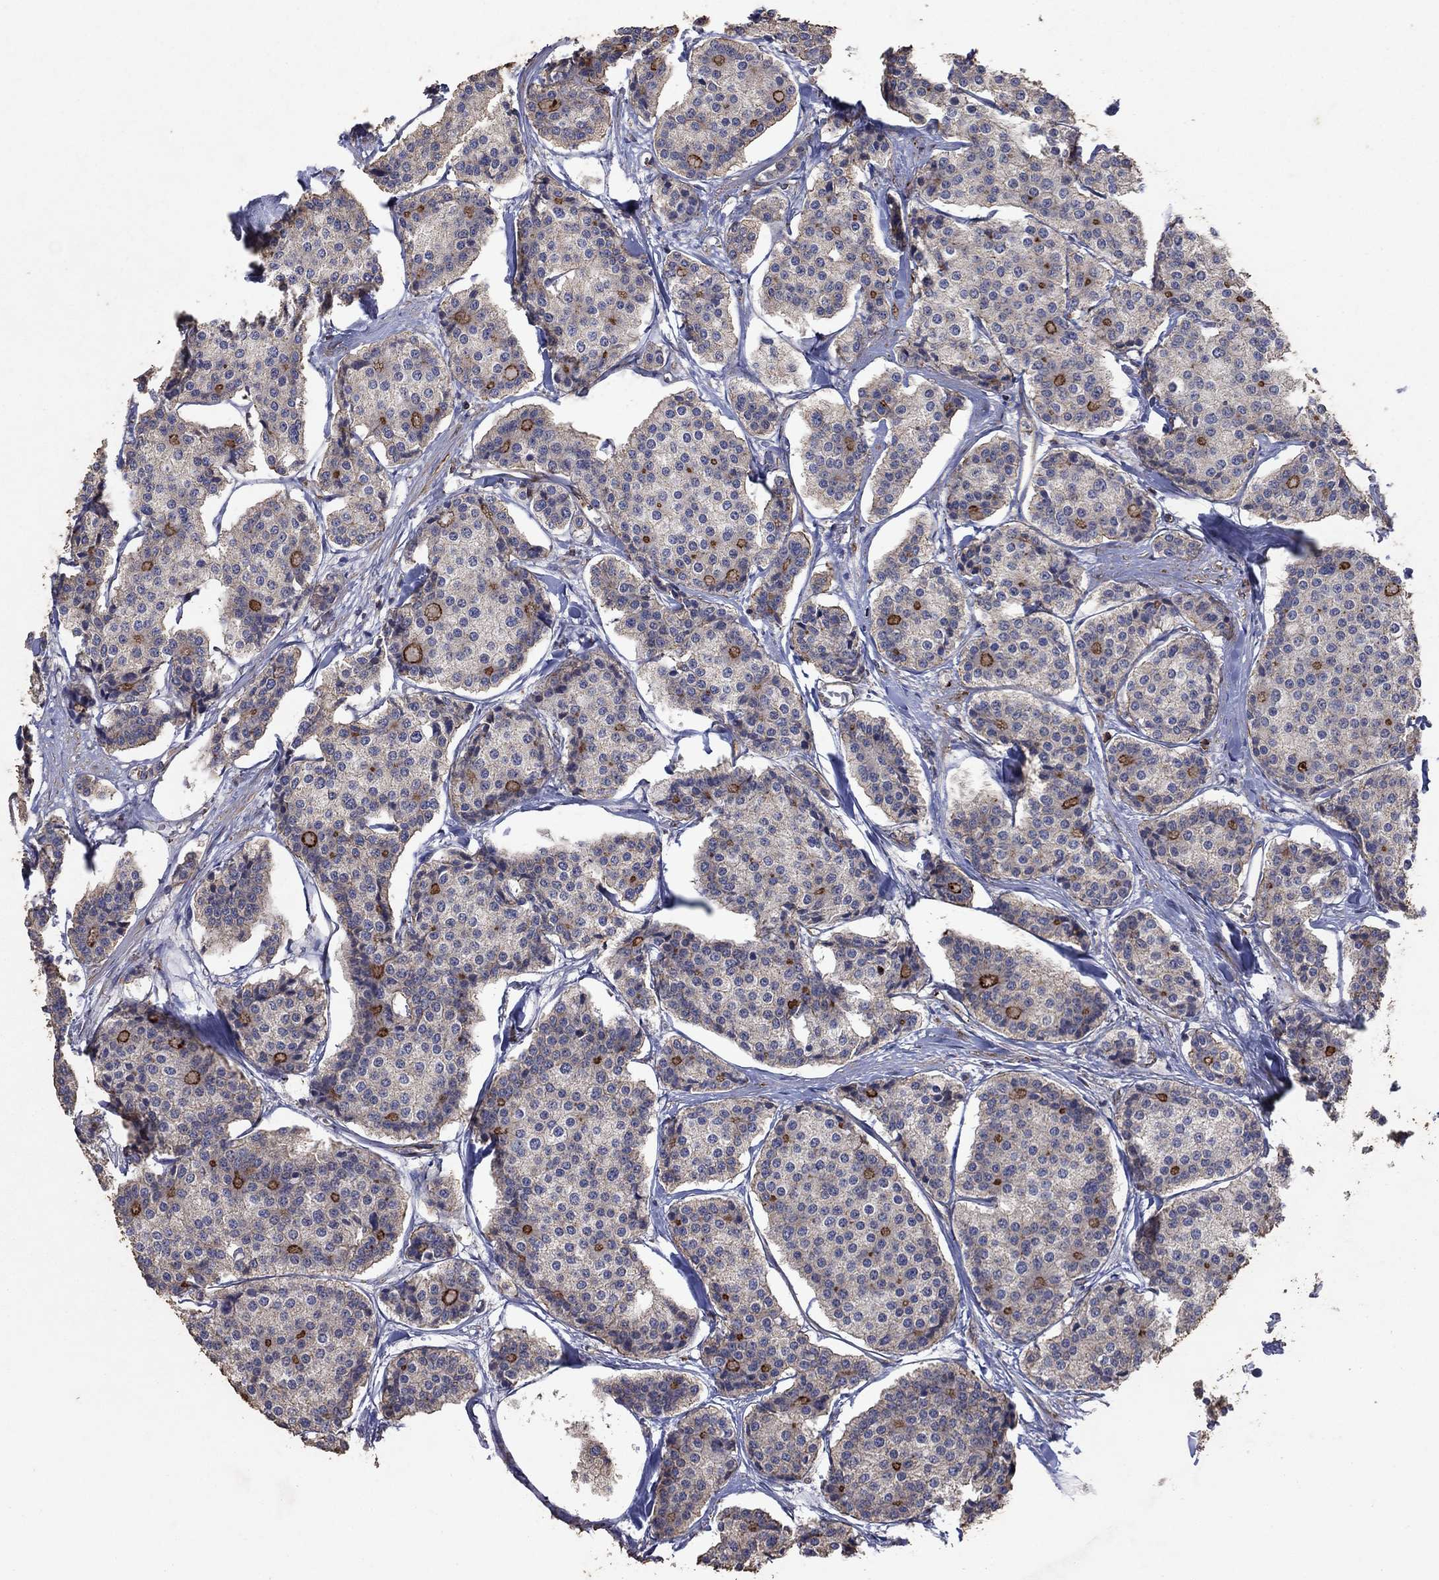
{"staining": {"intensity": "strong", "quantity": "<25%", "location": "cytoplasmic/membranous"}, "tissue": "carcinoid", "cell_type": "Tumor cells", "image_type": "cancer", "snomed": [{"axis": "morphology", "description": "Carcinoid, malignant, NOS"}, {"axis": "topography", "description": "Small intestine"}], "caption": "Carcinoid stained for a protein displays strong cytoplasmic/membranous positivity in tumor cells.", "gene": "FRG1", "patient": {"sex": "female", "age": 65}}